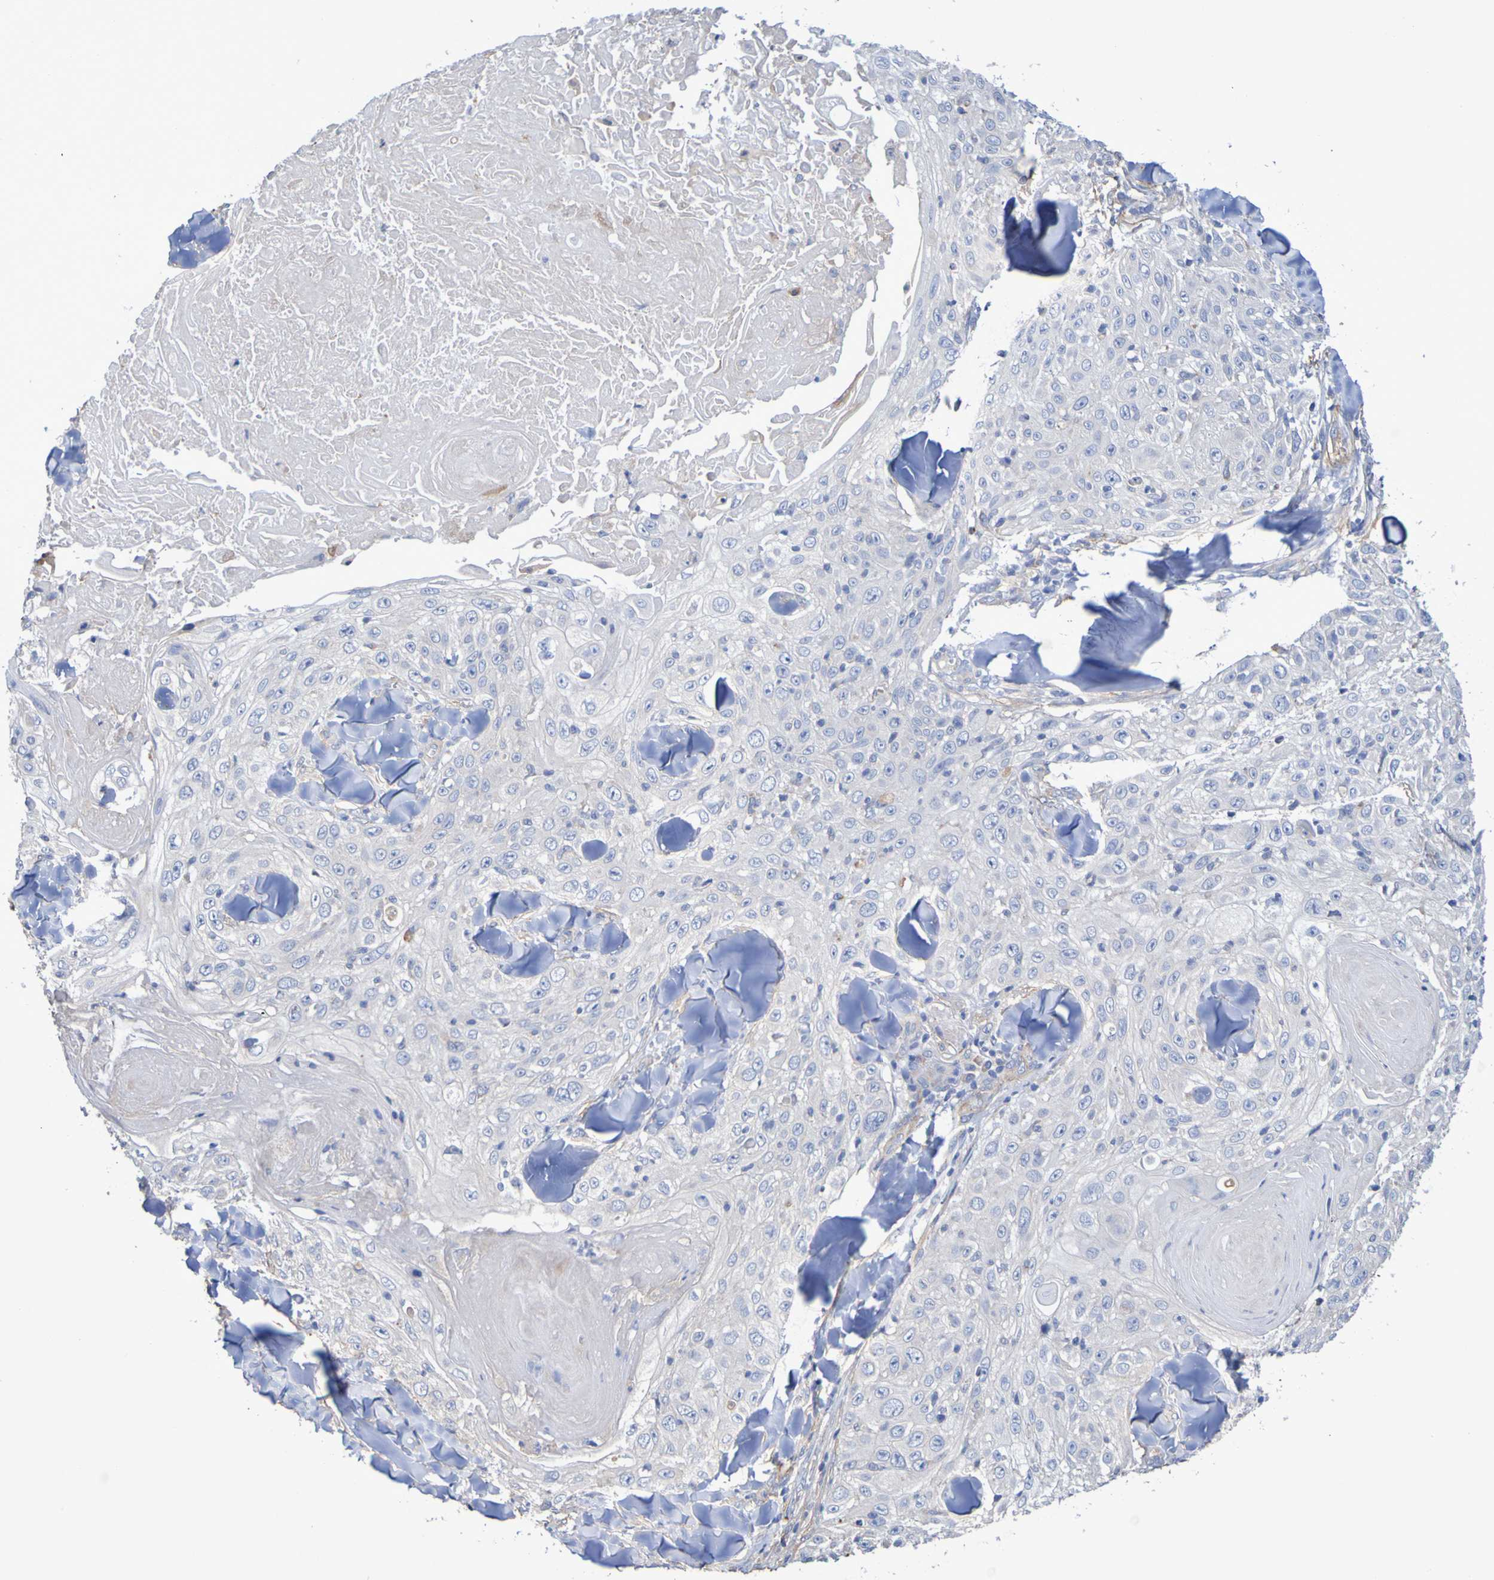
{"staining": {"intensity": "negative", "quantity": "none", "location": "none"}, "tissue": "skin cancer", "cell_type": "Tumor cells", "image_type": "cancer", "snomed": [{"axis": "morphology", "description": "Squamous cell carcinoma, NOS"}, {"axis": "topography", "description": "Skin"}], "caption": "Protein analysis of squamous cell carcinoma (skin) exhibits no significant positivity in tumor cells.", "gene": "SRPRB", "patient": {"sex": "male", "age": 86}}